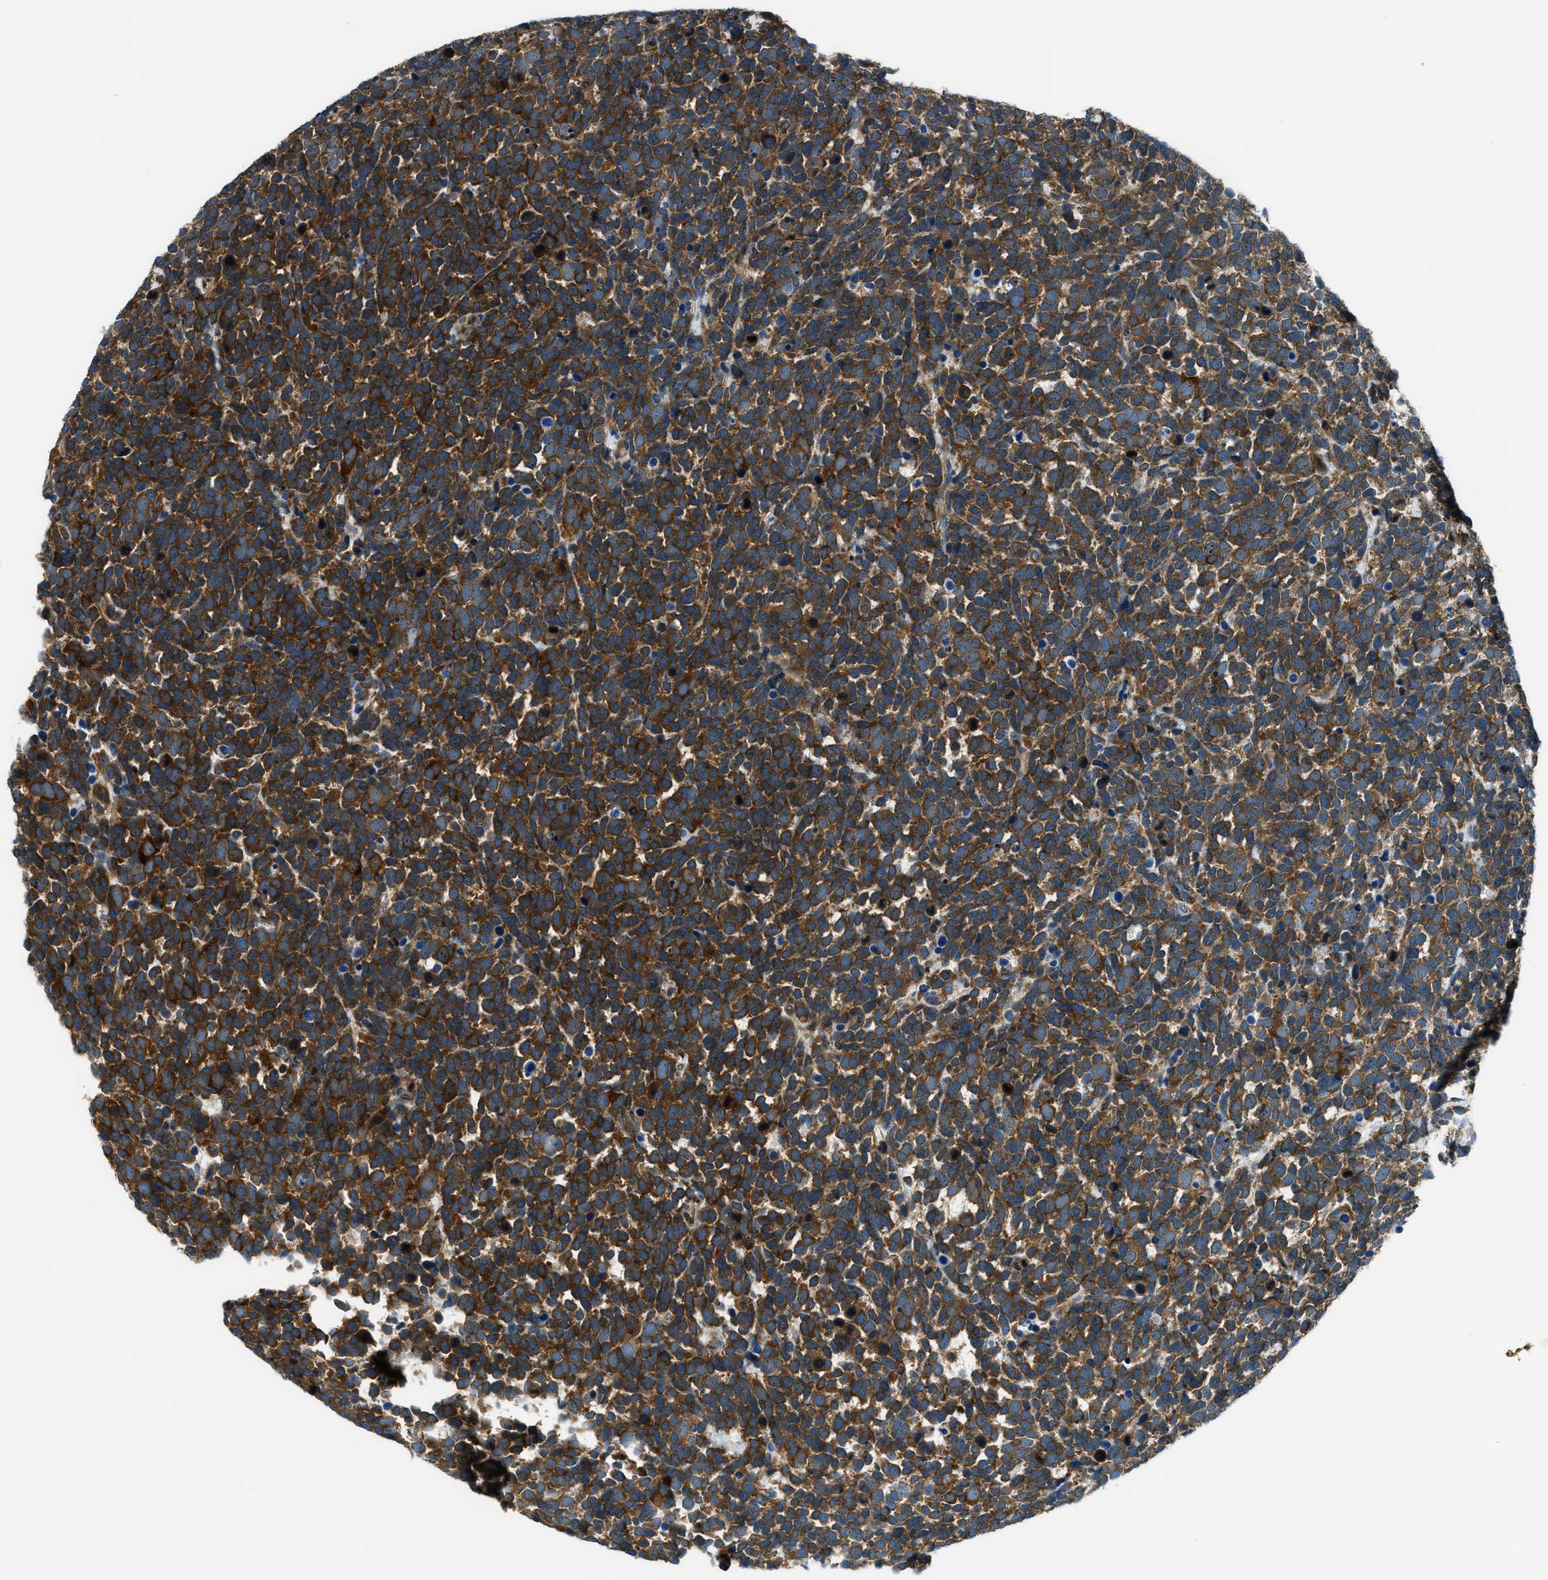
{"staining": {"intensity": "strong", "quantity": ">75%", "location": "cytoplasmic/membranous"}, "tissue": "urothelial cancer", "cell_type": "Tumor cells", "image_type": "cancer", "snomed": [{"axis": "morphology", "description": "Urothelial carcinoma, High grade"}, {"axis": "topography", "description": "Urinary bladder"}], "caption": "Human urothelial cancer stained with a protein marker reveals strong staining in tumor cells.", "gene": "ARFGAP2", "patient": {"sex": "female", "age": 82}}